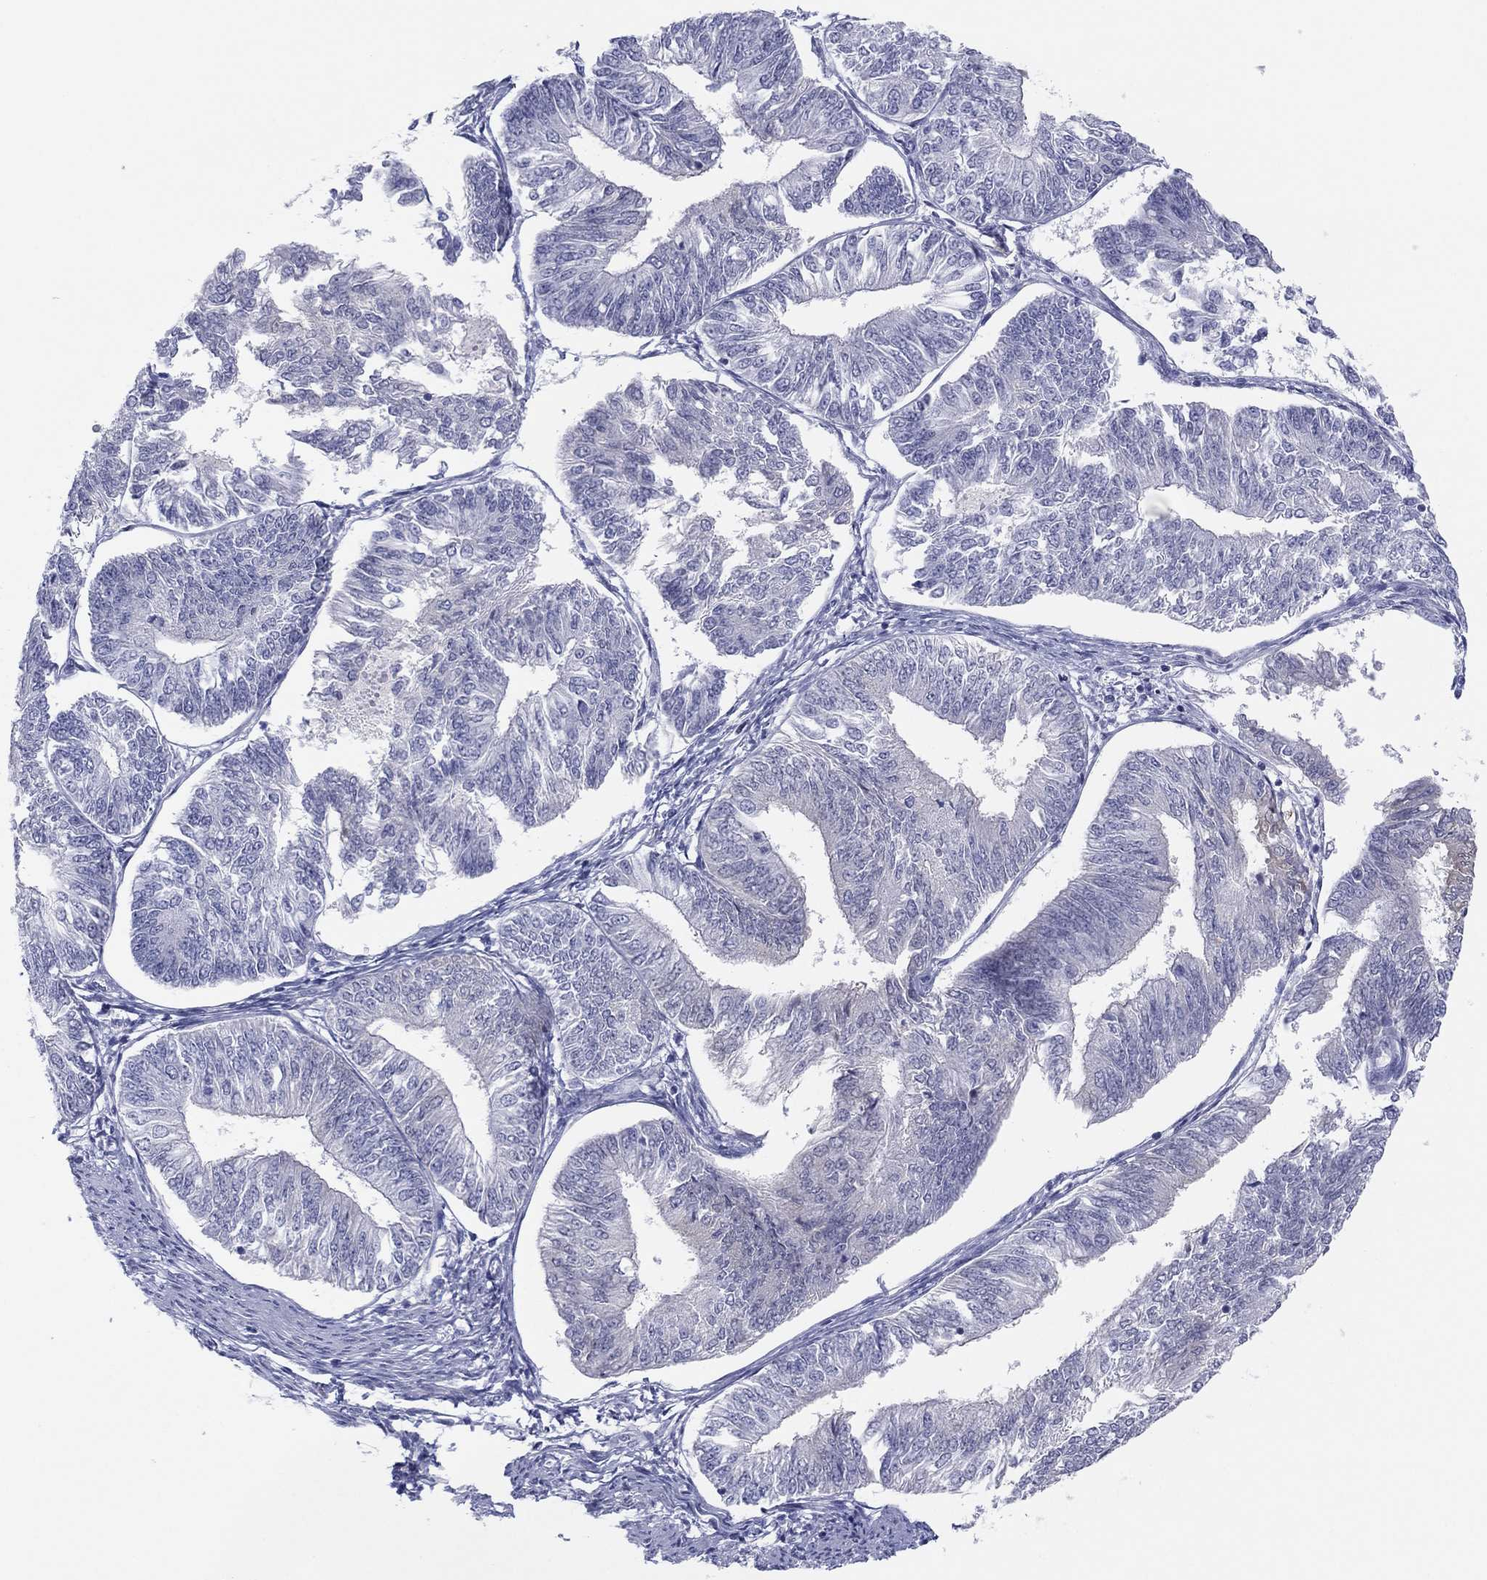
{"staining": {"intensity": "negative", "quantity": "none", "location": "none"}, "tissue": "endometrial cancer", "cell_type": "Tumor cells", "image_type": "cancer", "snomed": [{"axis": "morphology", "description": "Adenocarcinoma, NOS"}, {"axis": "topography", "description": "Endometrium"}], "caption": "Micrograph shows no significant protein expression in tumor cells of endometrial cancer.", "gene": "PDXK", "patient": {"sex": "female", "age": 58}}